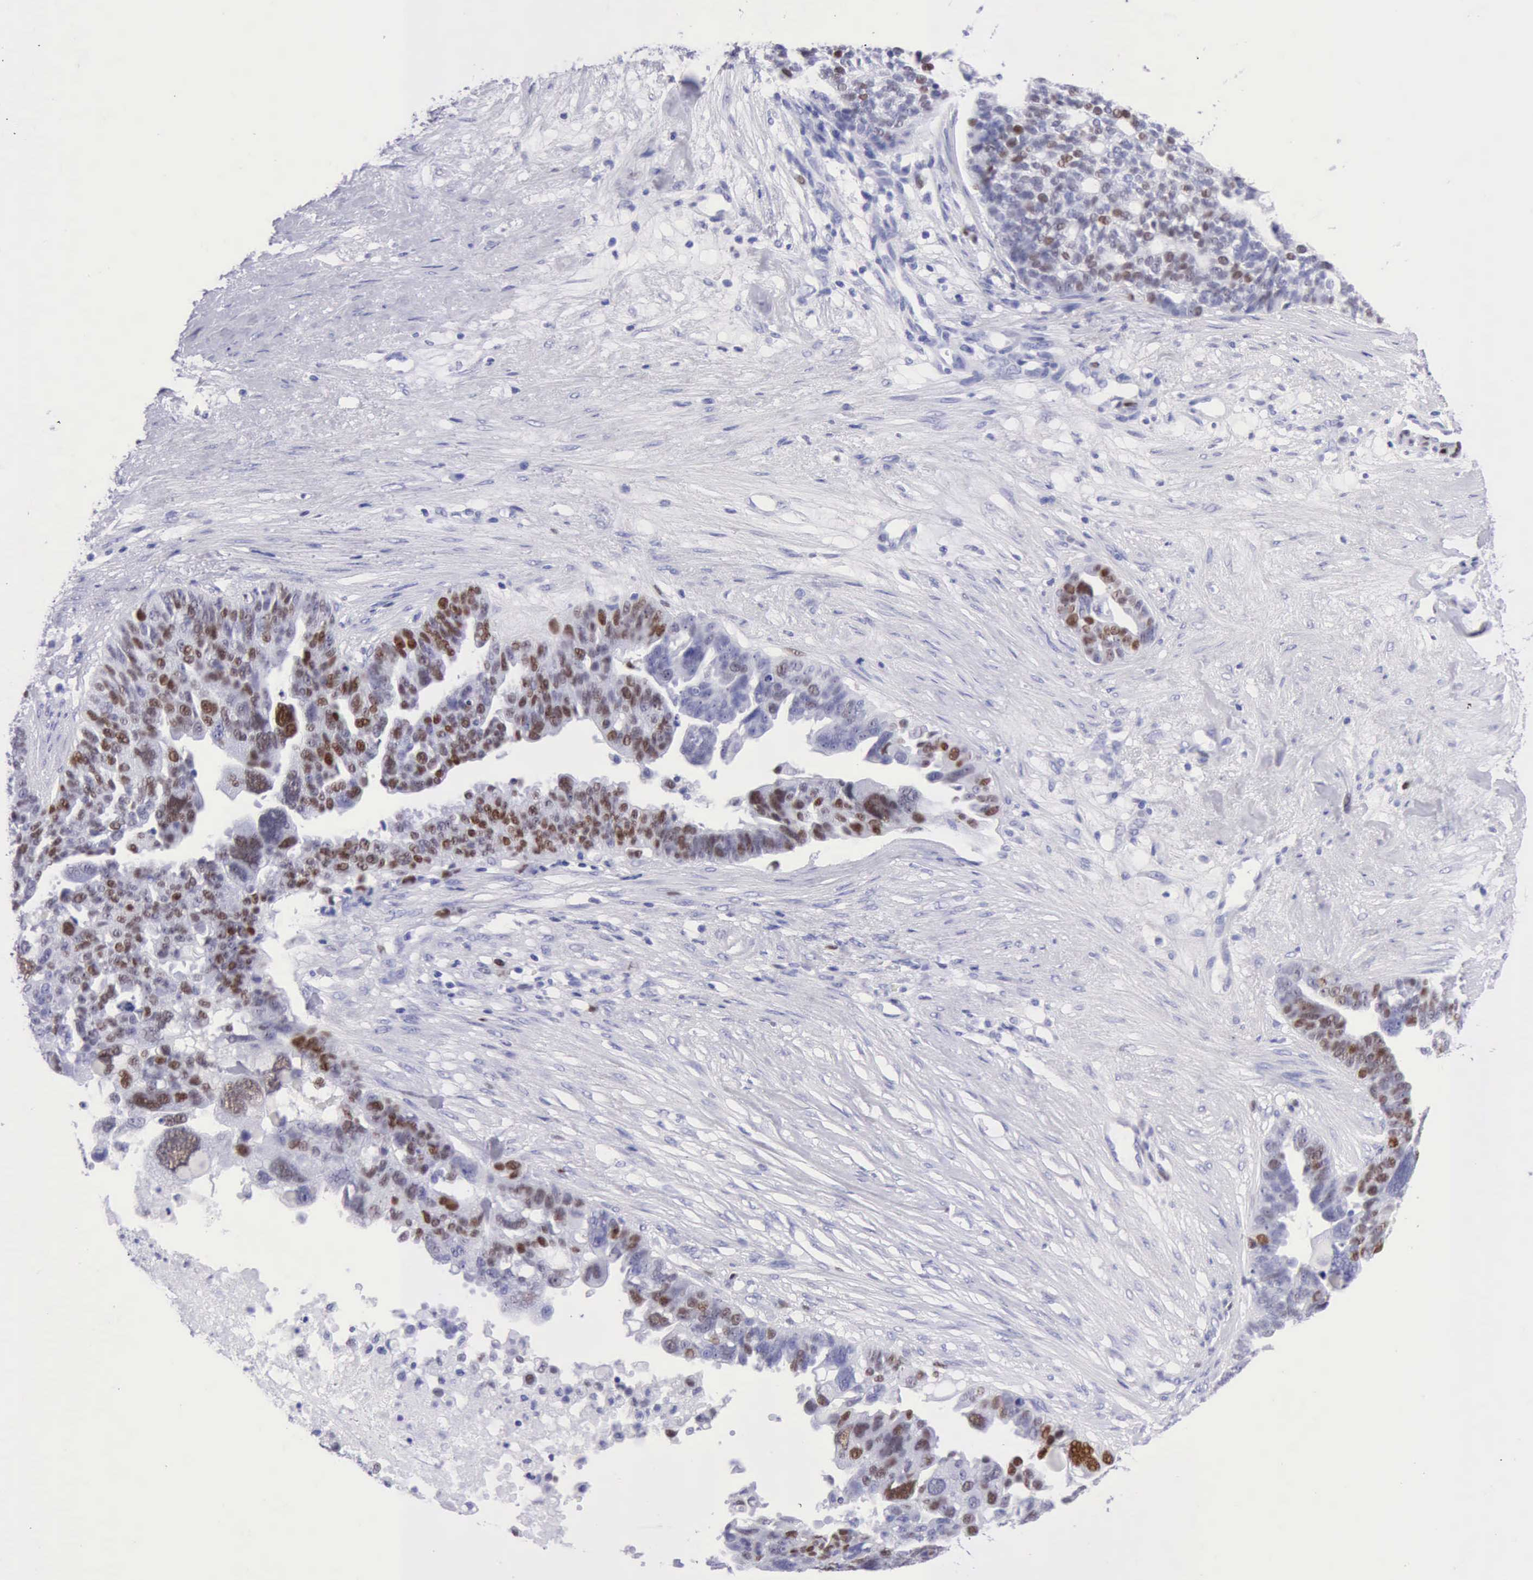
{"staining": {"intensity": "strong", "quantity": "25%-75%", "location": "nuclear"}, "tissue": "ovarian cancer", "cell_type": "Tumor cells", "image_type": "cancer", "snomed": [{"axis": "morphology", "description": "Cystadenocarcinoma, serous, NOS"}, {"axis": "topography", "description": "Ovary"}], "caption": "The image reveals staining of serous cystadenocarcinoma (ovarian), revealing strong nuclear protein positivity (brown color) within tumor cells.", "gene": "MCM2", "patient": {"sex": "female", "age": 59}}